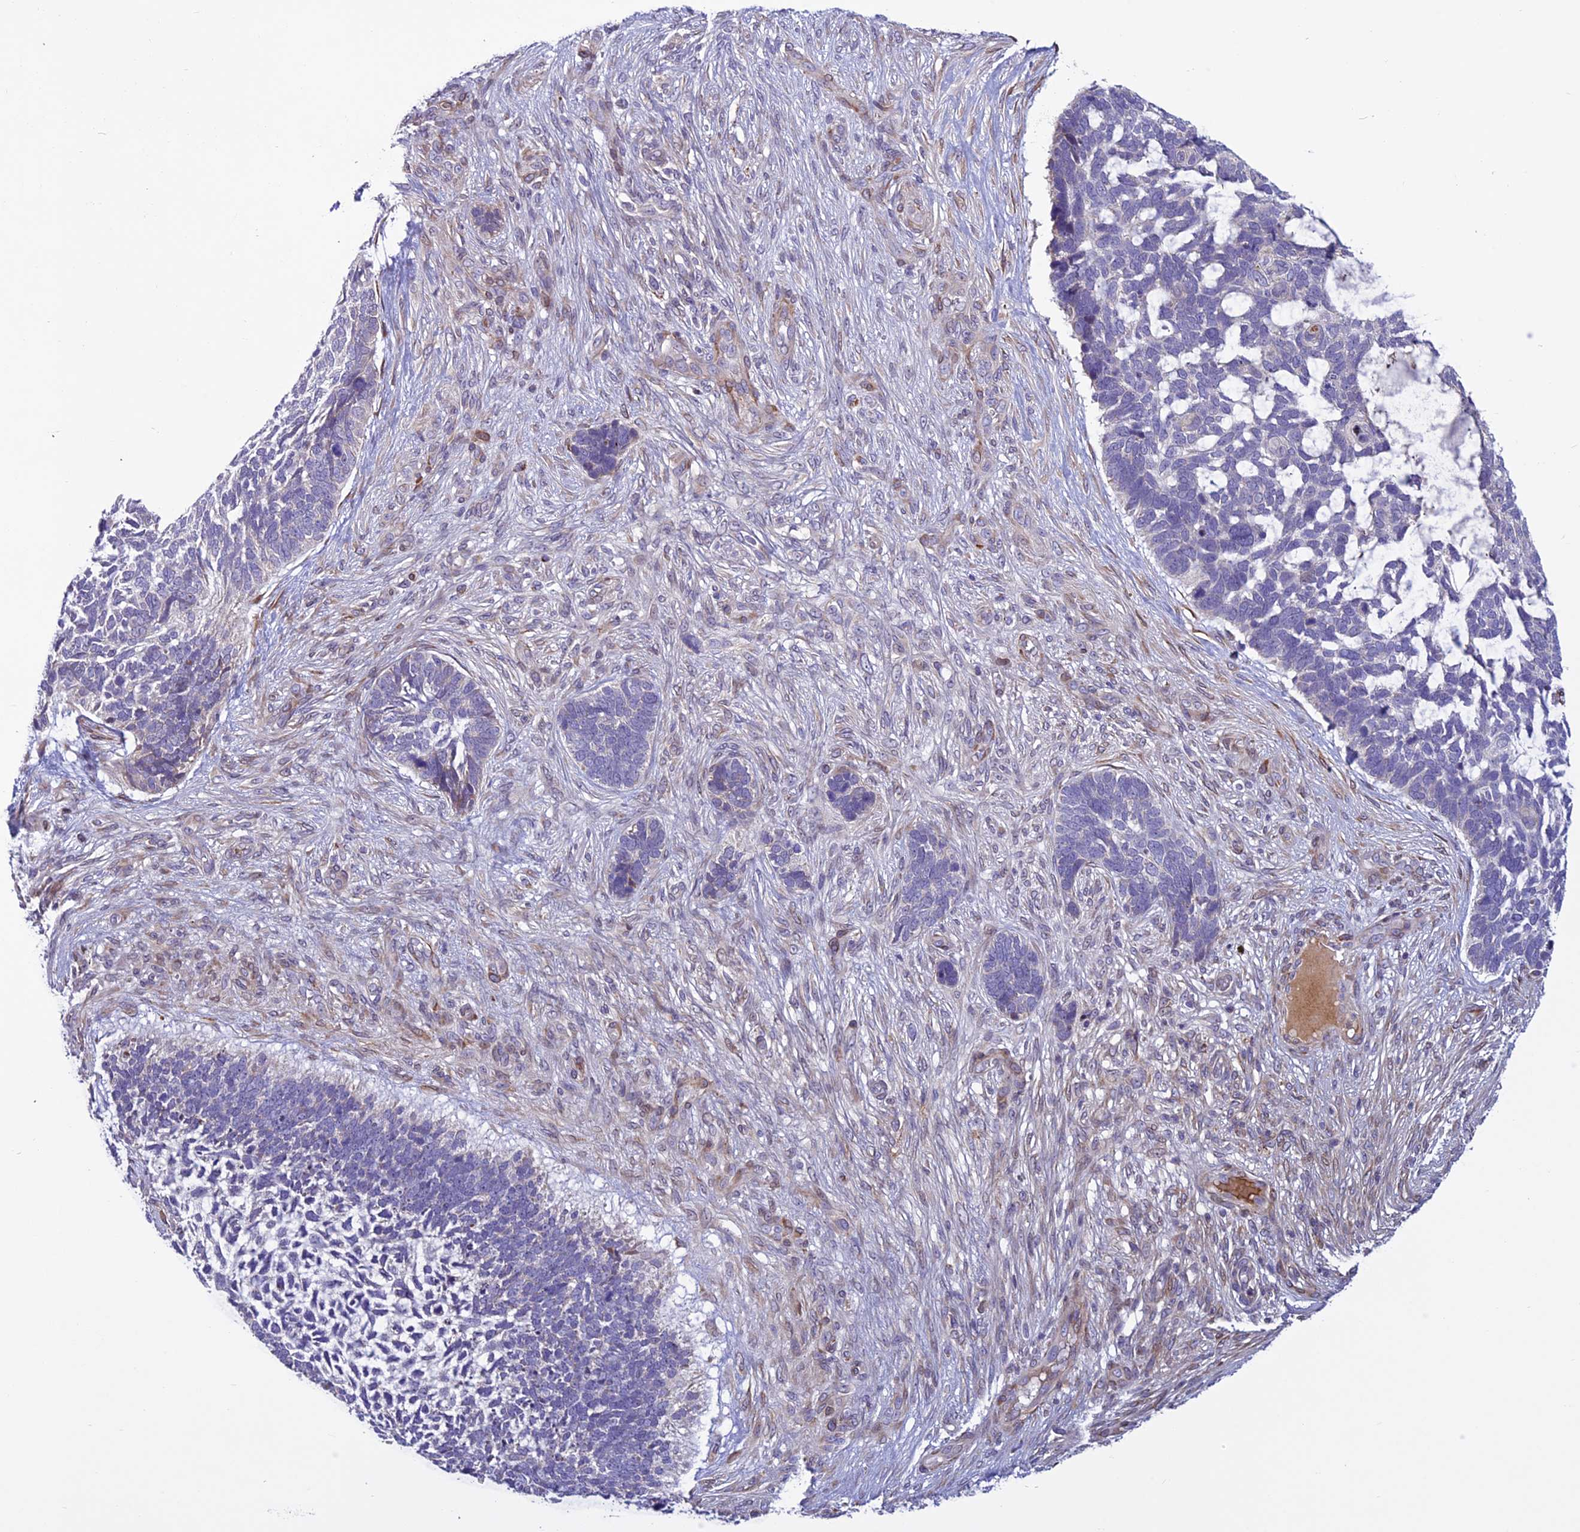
{"staining": {"intensity": "negative", "quantity": "none", "location": "none"}, "tissue": "skin cancer", "cell_type": "Tumor cells", "image_type": "cancer", "snomed": [{"axis": "morphology", "description": "Basal cell carcinoma"}, {"axis": "topography", "description": "Skin"}], "caption": "Image shows no protein expression in tumor cells of skin basal cell carcinoma tissue.", "gene": "MIEF2", "patient": {"sex": "male", "age": 88}}